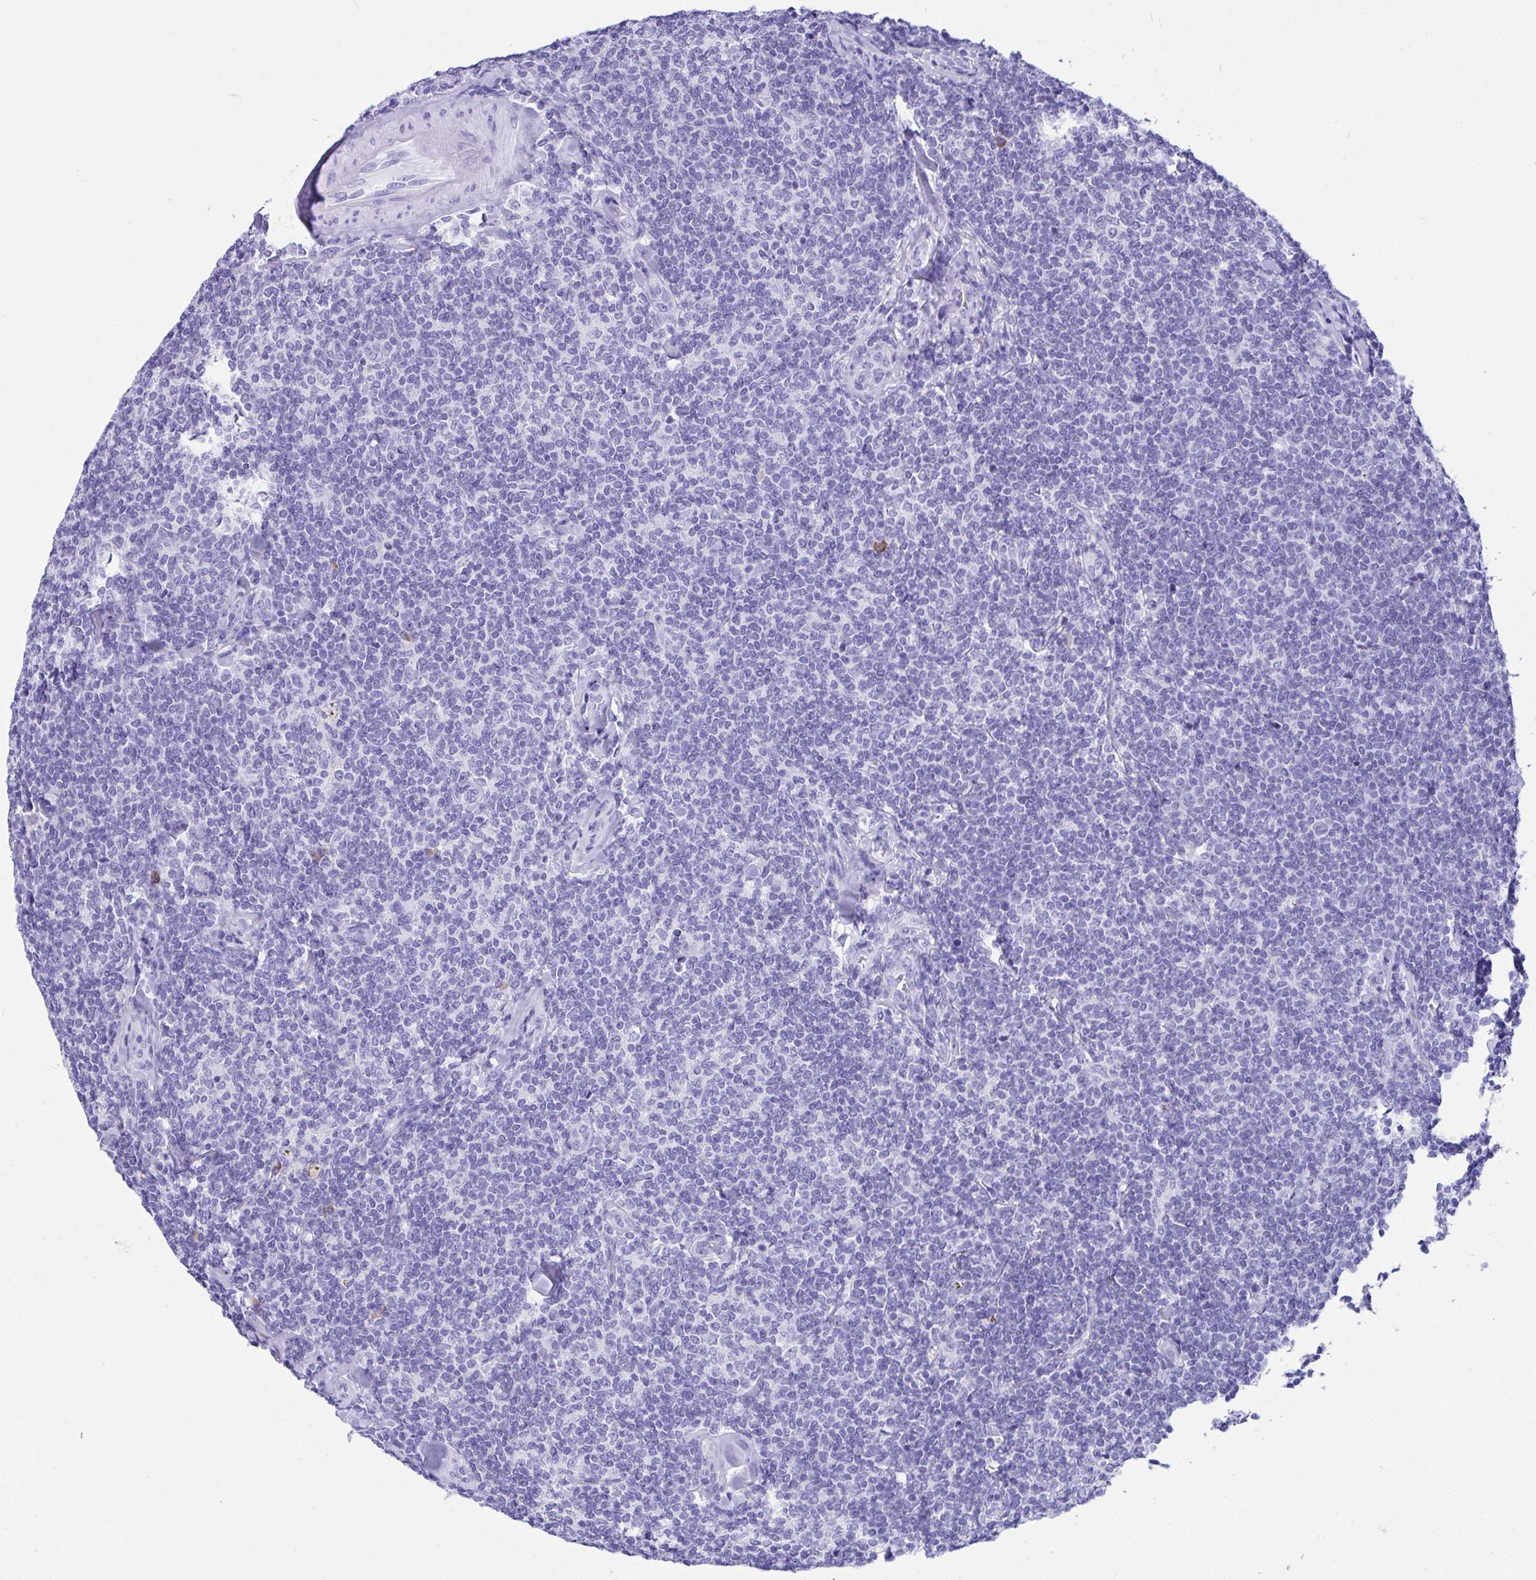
{"staining": {"intensity": "negative", "quantity": "none", "location": "none"}, "tissue": "lymphoma", "cell_type": "Tumor cells", "image_type": "cancer", "snomed": [{"axis": "morphology", "description": "Malignant lymphoma, non-Hodgkin's type, Low grade"}, {"axis": "topography", "description": "Lymph node"}], "caption": "The image exhibits no significant positivity in tumor cells of low-grade malignant lymphoma, non-Hodgkin's type.", "gene": "BEST4", "patient": {"sex": "female", "age": 56}}